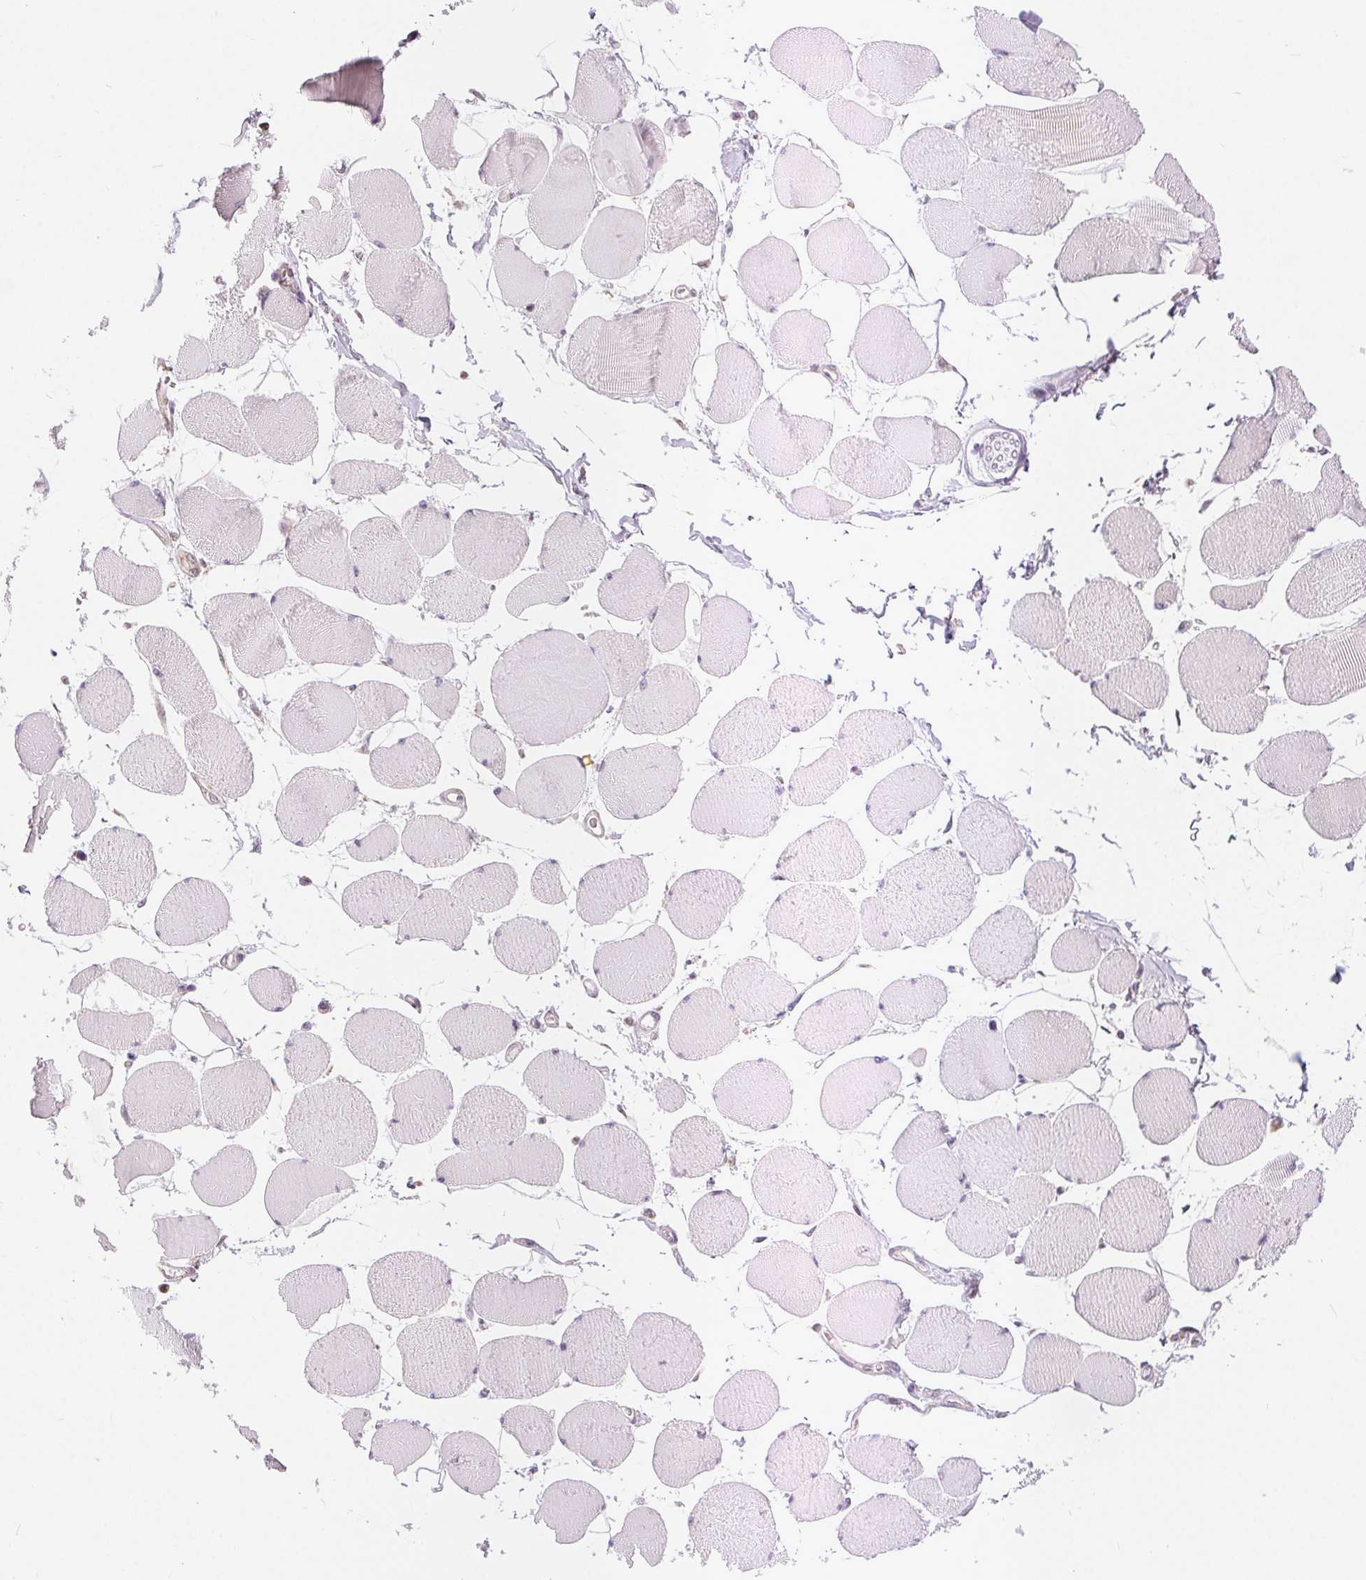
{"staining": {"intensity": "negative", "quantity": "none", "location": "none"}, "tissue": "skeletal muscle", "cell_type": "Myocytes", "image_type": "normal", "snomed": [{"axis": "morphology", "description": "Normal tissue, NOS"}, {"axis": "topography", "description": "Skeletal muscle"}], "caption": "The image demonstrates no significant expression in myocytes of skeletal muscle.", "gene": "POU2F2", "patient": {"sex": "female", "age": 75}}